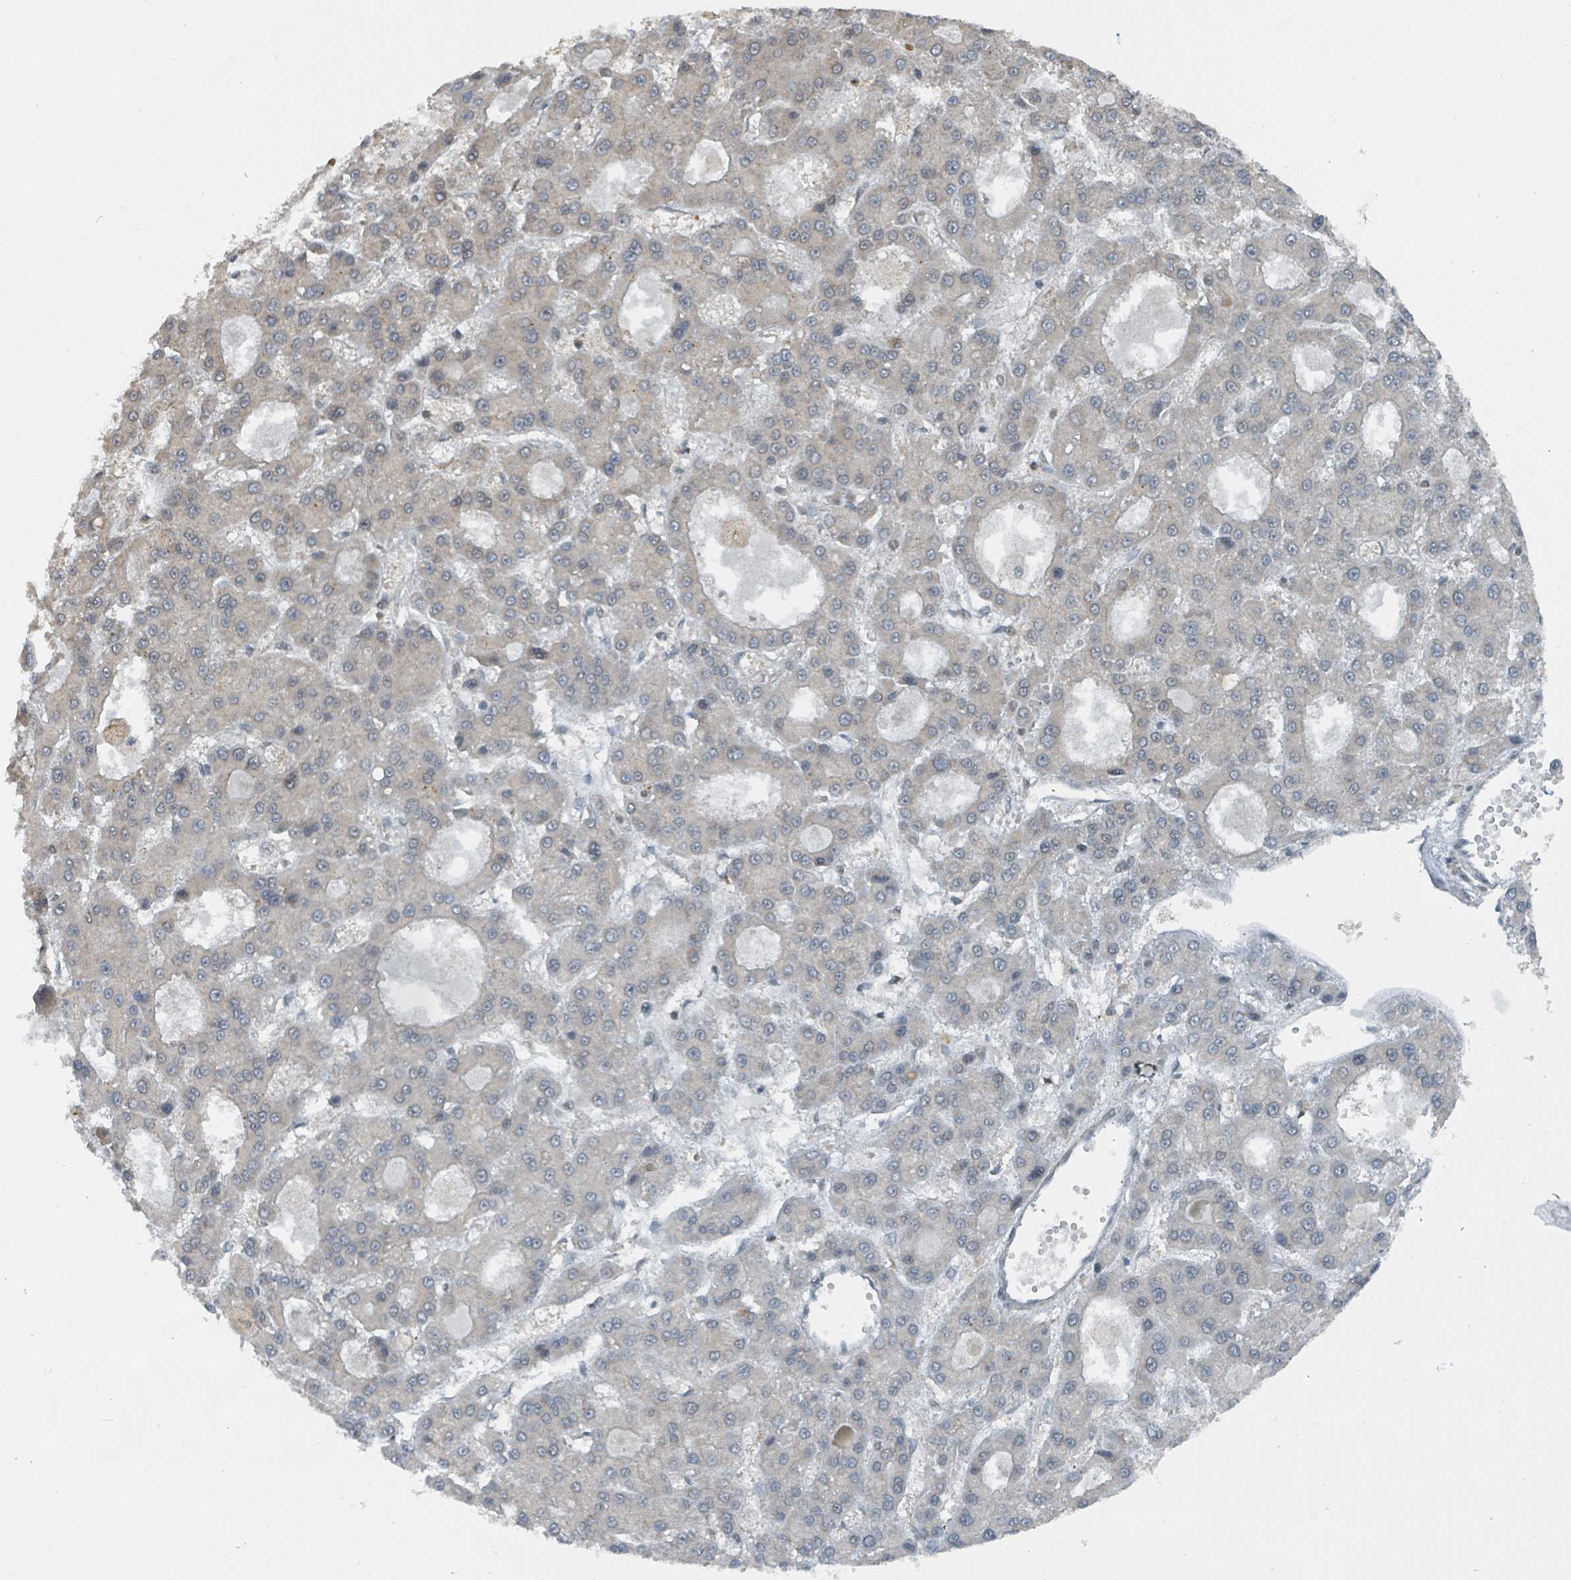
{"staining": {"intensity": "negative", "quantity": "none", "location": "none"}, "tissue": "liver cancer", "cell_type": "Tumor cells", "image_type": "cancer", "snomed": [{"axis": "morphology", "description": "Carcinoma, Hepatocellular, NOS"}, {"axis": "topography", "description": "Liver"}], "caption": "This micrograph is of liver cancer (hepatocellular carcinoma) stained with immunohistochemistry (IHC) to label a protein in brown with the nuclei are counter-stained blue. There is no expression in tumor cells.", "gene": "PHIP", "patient": {"sex": "male", "age": 70}}